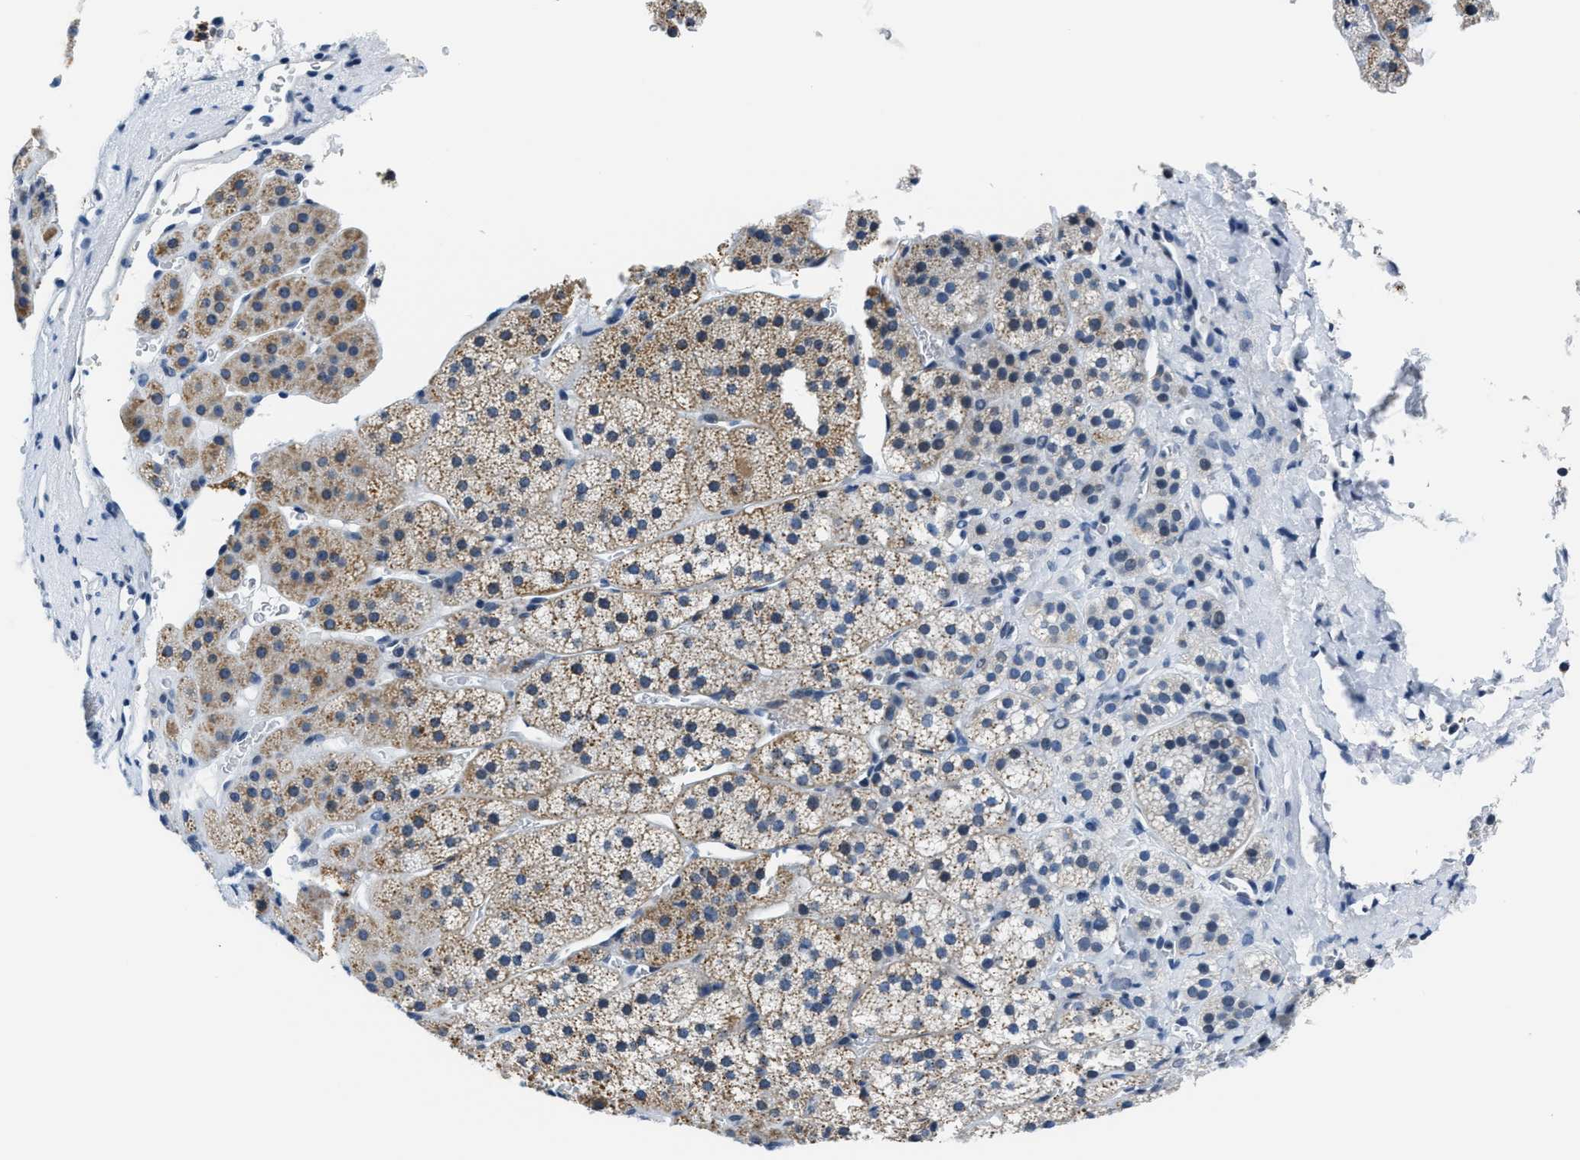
{"staining": {"intensity": "weak", "quantity": ">75%", "location": "cytoplasmic/membranous"}, "tissue": "adrenal gland", "cell_type": "Glandular cells", "image_type": "normal", "snomed": [{"axis": "morphology", "description": "Normal tissue, NOS"}, {"axis": "topography", "description": "Adrenal gland"}], "caption": "Immunohistochemistry image of normal adrenal gland: adrenal gland stained using immunohistochemistry shows low levels of weak protein expression localized specifically in the cytoplasmic/membranous of glandular cells, appearing as a cytoplasmic/membranous brown color.", "gene": "ASZ1", "patient": {"sex": "female", "age": 44}}